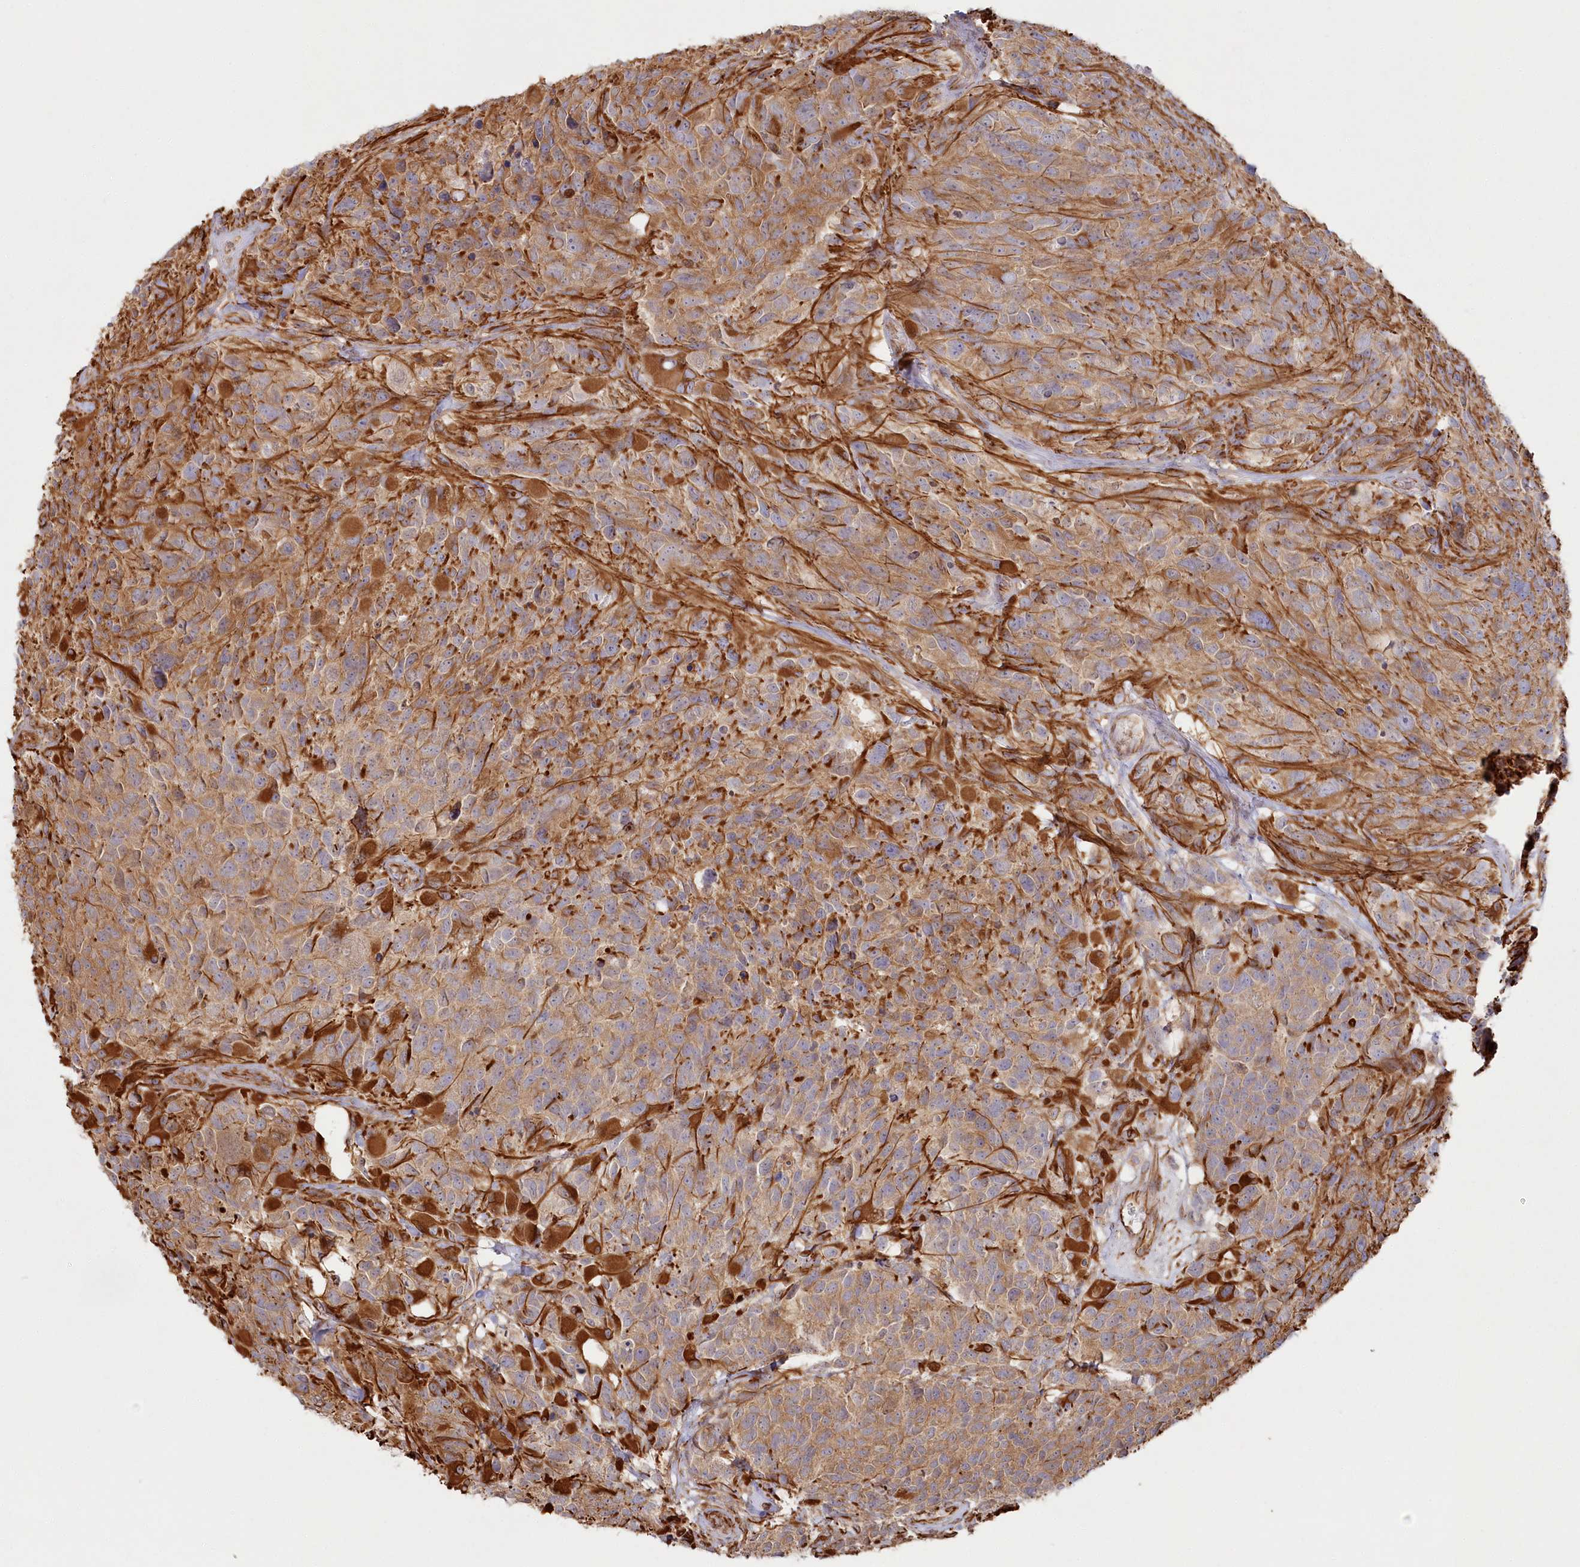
{"staining": {"intensity": "moderate", "quantity": ">75%", "location": "cytoplasmic/membranous"}, "tissue": "glioma", "cell_type": "Tumor cells", "image_type": "cancer", "snomed": [{"axis": "morphology", "description": "Glioma, malignant, High grade"}, {"axis": "topography", "description": "Brain"}], "caption": "This histopathology image shows high-grade glioma (malignant) stained with immunohistochemistry to label a protein in brown. The cytoplasmic/membranous of tumor cells show moderate positivity for the protein. Nuclei are counter-stained blue.", "gene": "TTC1", "patient": {"sex": "male", "age": 69}}